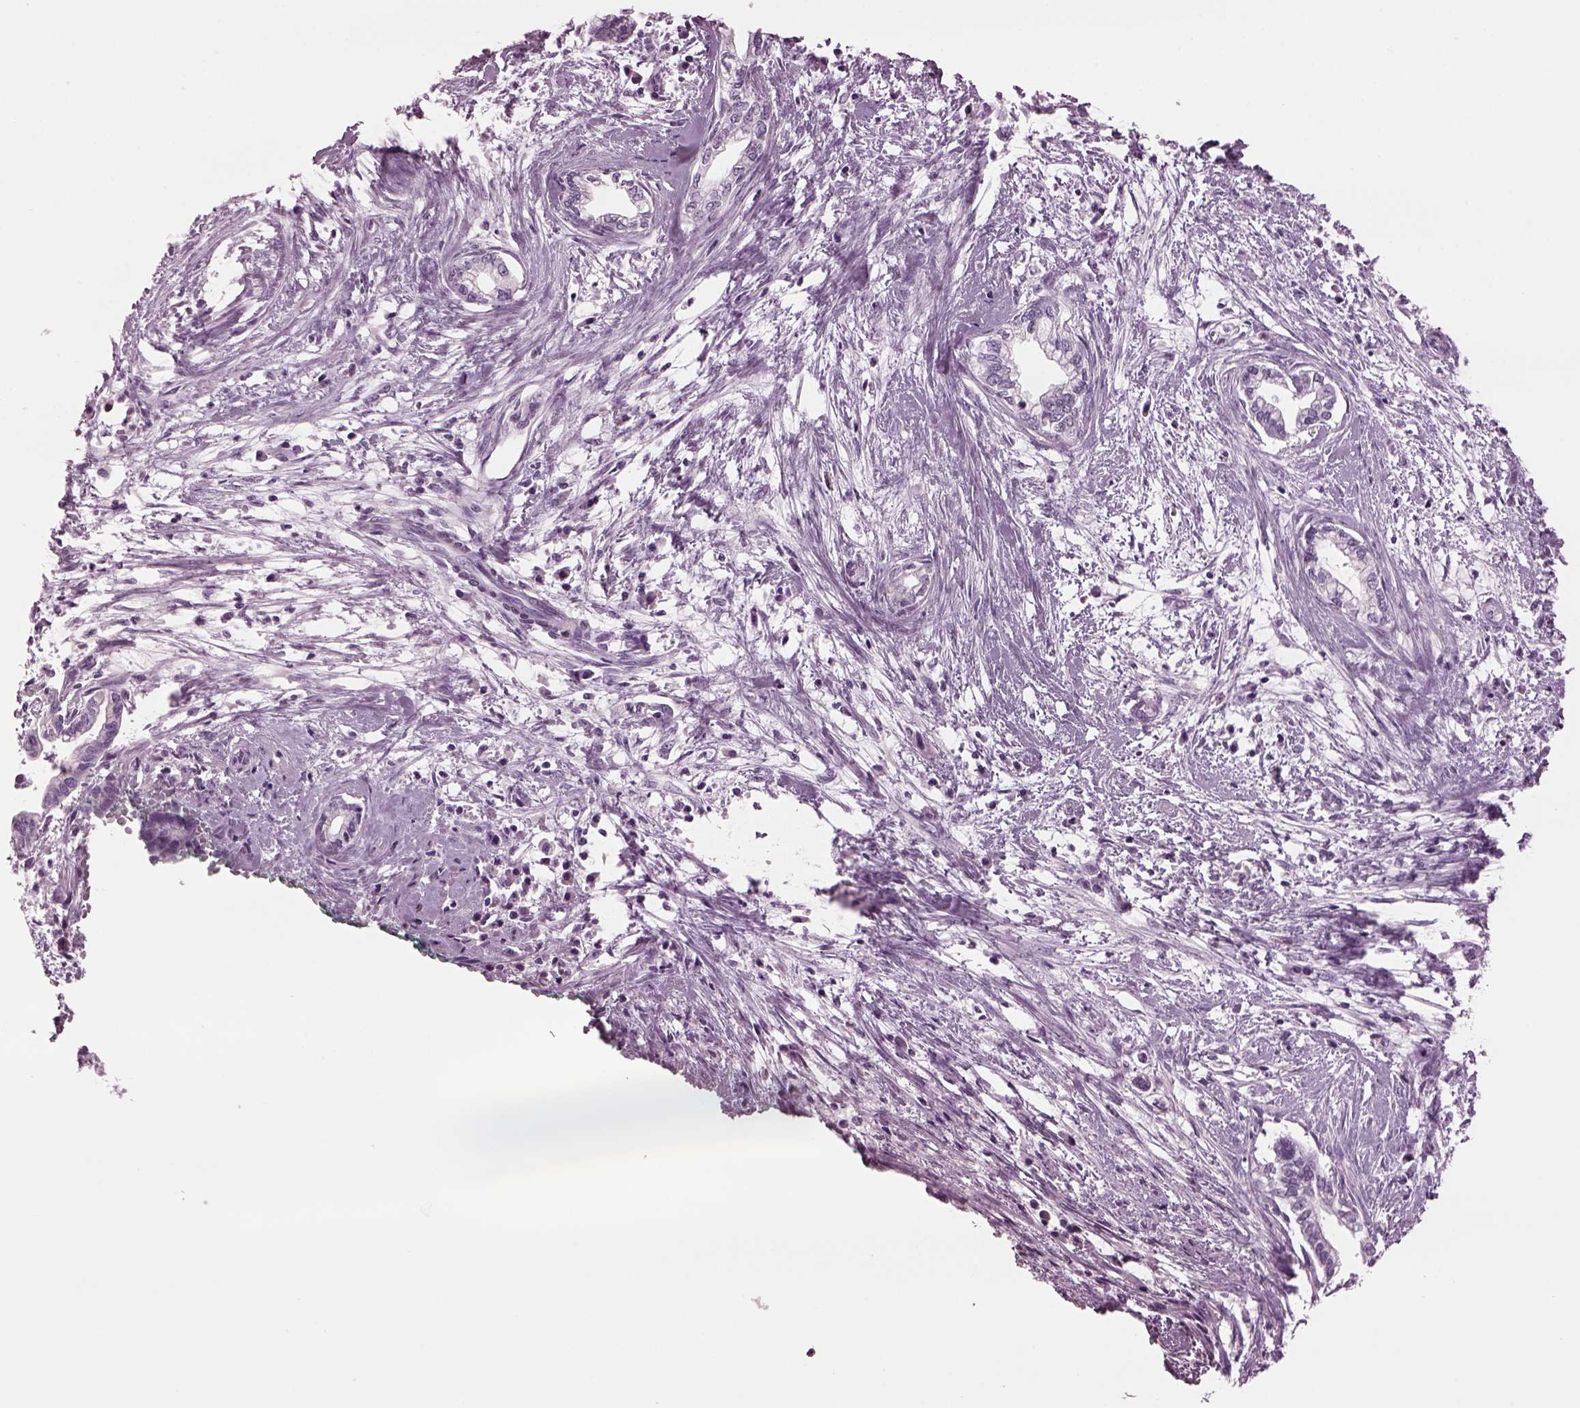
{"staining": {"intensity": "negative", "quantity": "none", "location": "none"}, "tissue": "cervical cancer", "cell_type": "Tumor cells", "image_type": "cancer", "snomed": [{"axis": "morphology", "description": "Adenocarcinoma, NOS"}, {"axis": "topography", "description": "Cervix"}], "caption": "The histopathology image reveals no staining of tumor cells in adenocarcinoma (cervical).", "gene": "TPPP2", "patient": {"sex": "female", "age": 62}}